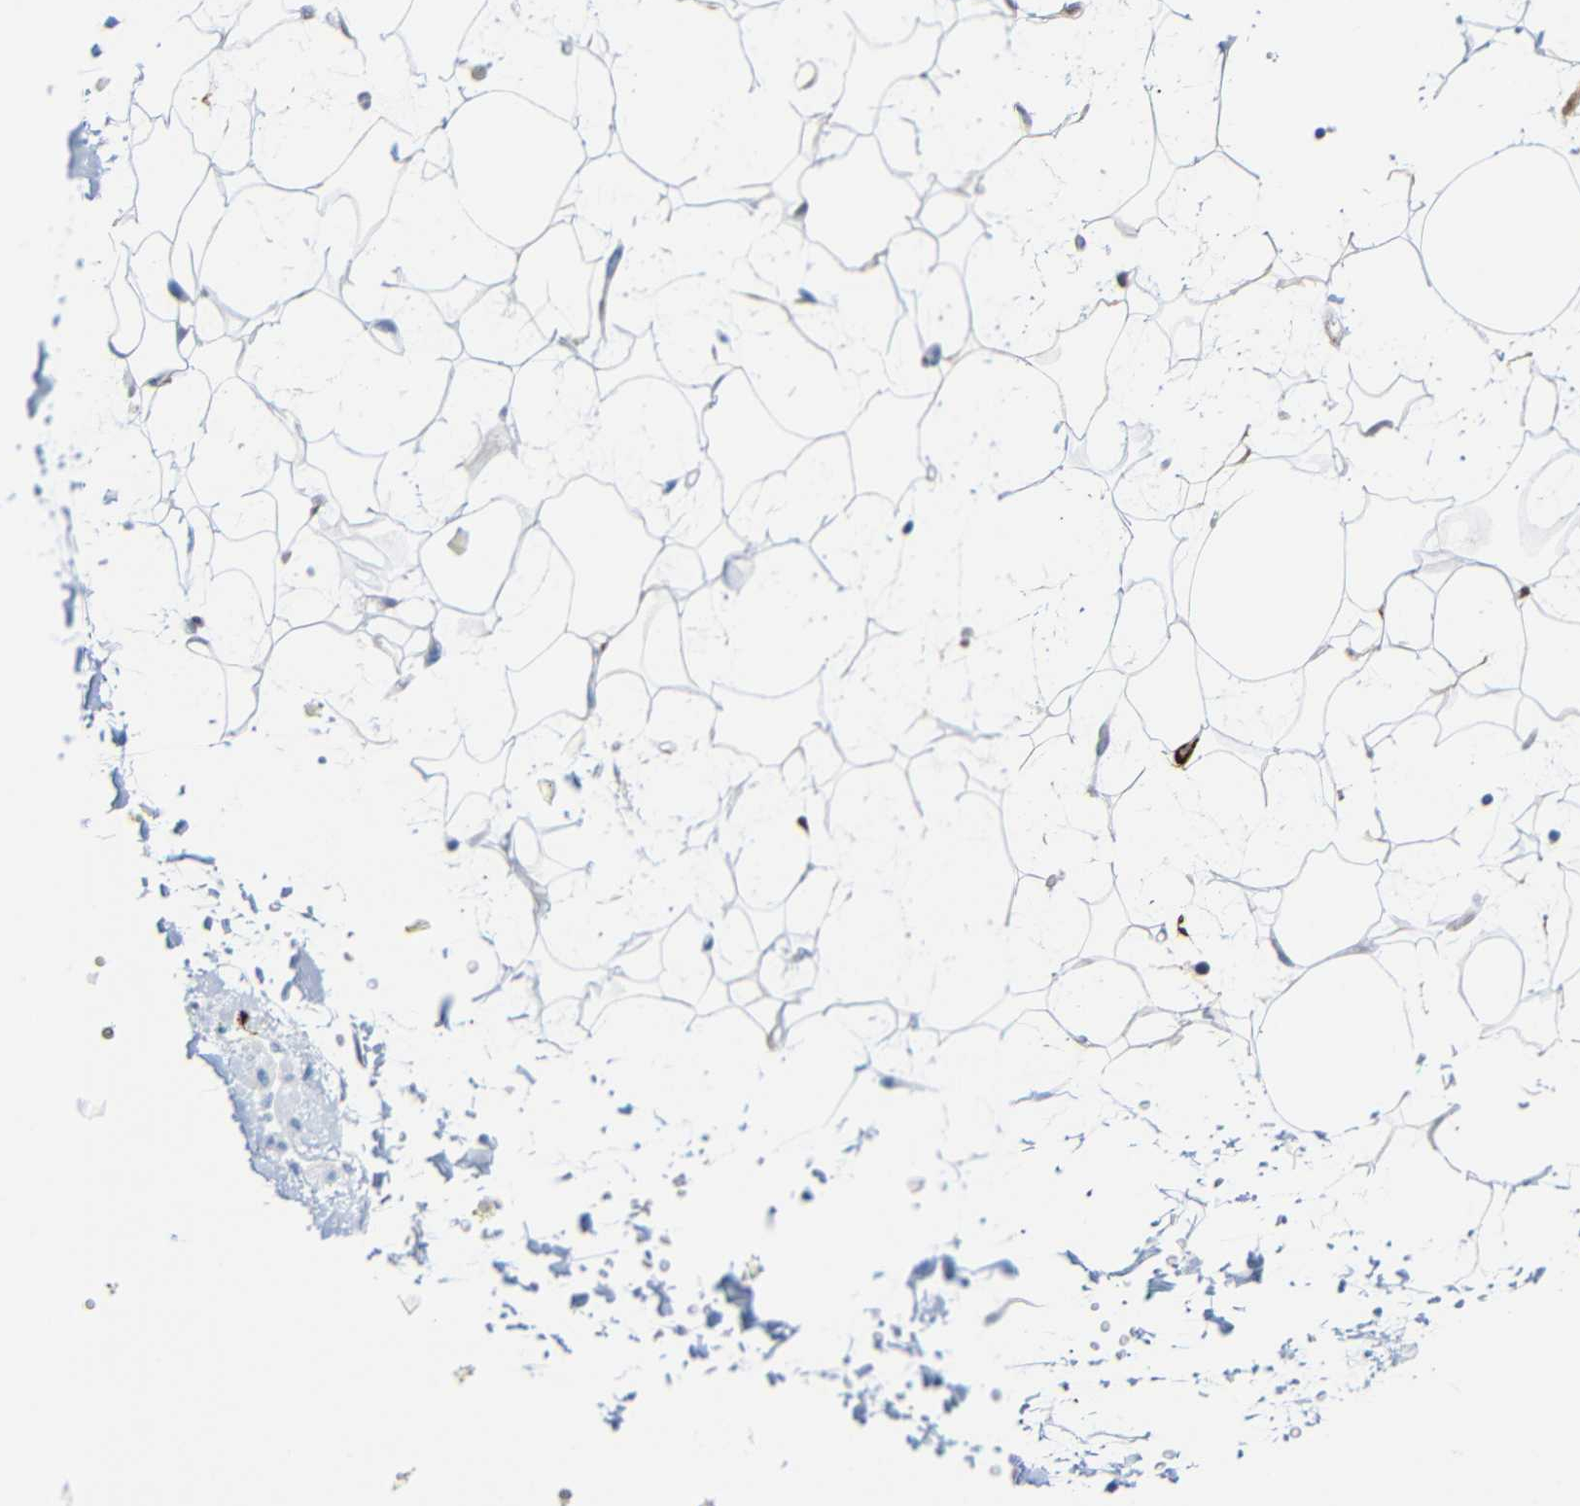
{"staining": {"intensity": "negative", "quantity": "none", "location": "none"}, "tissue": "adipose tissue", "cell_type": "Adipocytes", "image_type": "normal", "snomed": [{"axis": "morphology", "description": "Normal tissue, NOS"}, {"axis": "topography", "description": "Soft tissue"}], "caption": "DAB (3,3'-diaminobenzidine) immunohistochemical staining of normal adipose tissue exhibits no significant positivity in adipocytes.", "gene": "MT1A", "patient": {"sex": "male", "age": 72}}